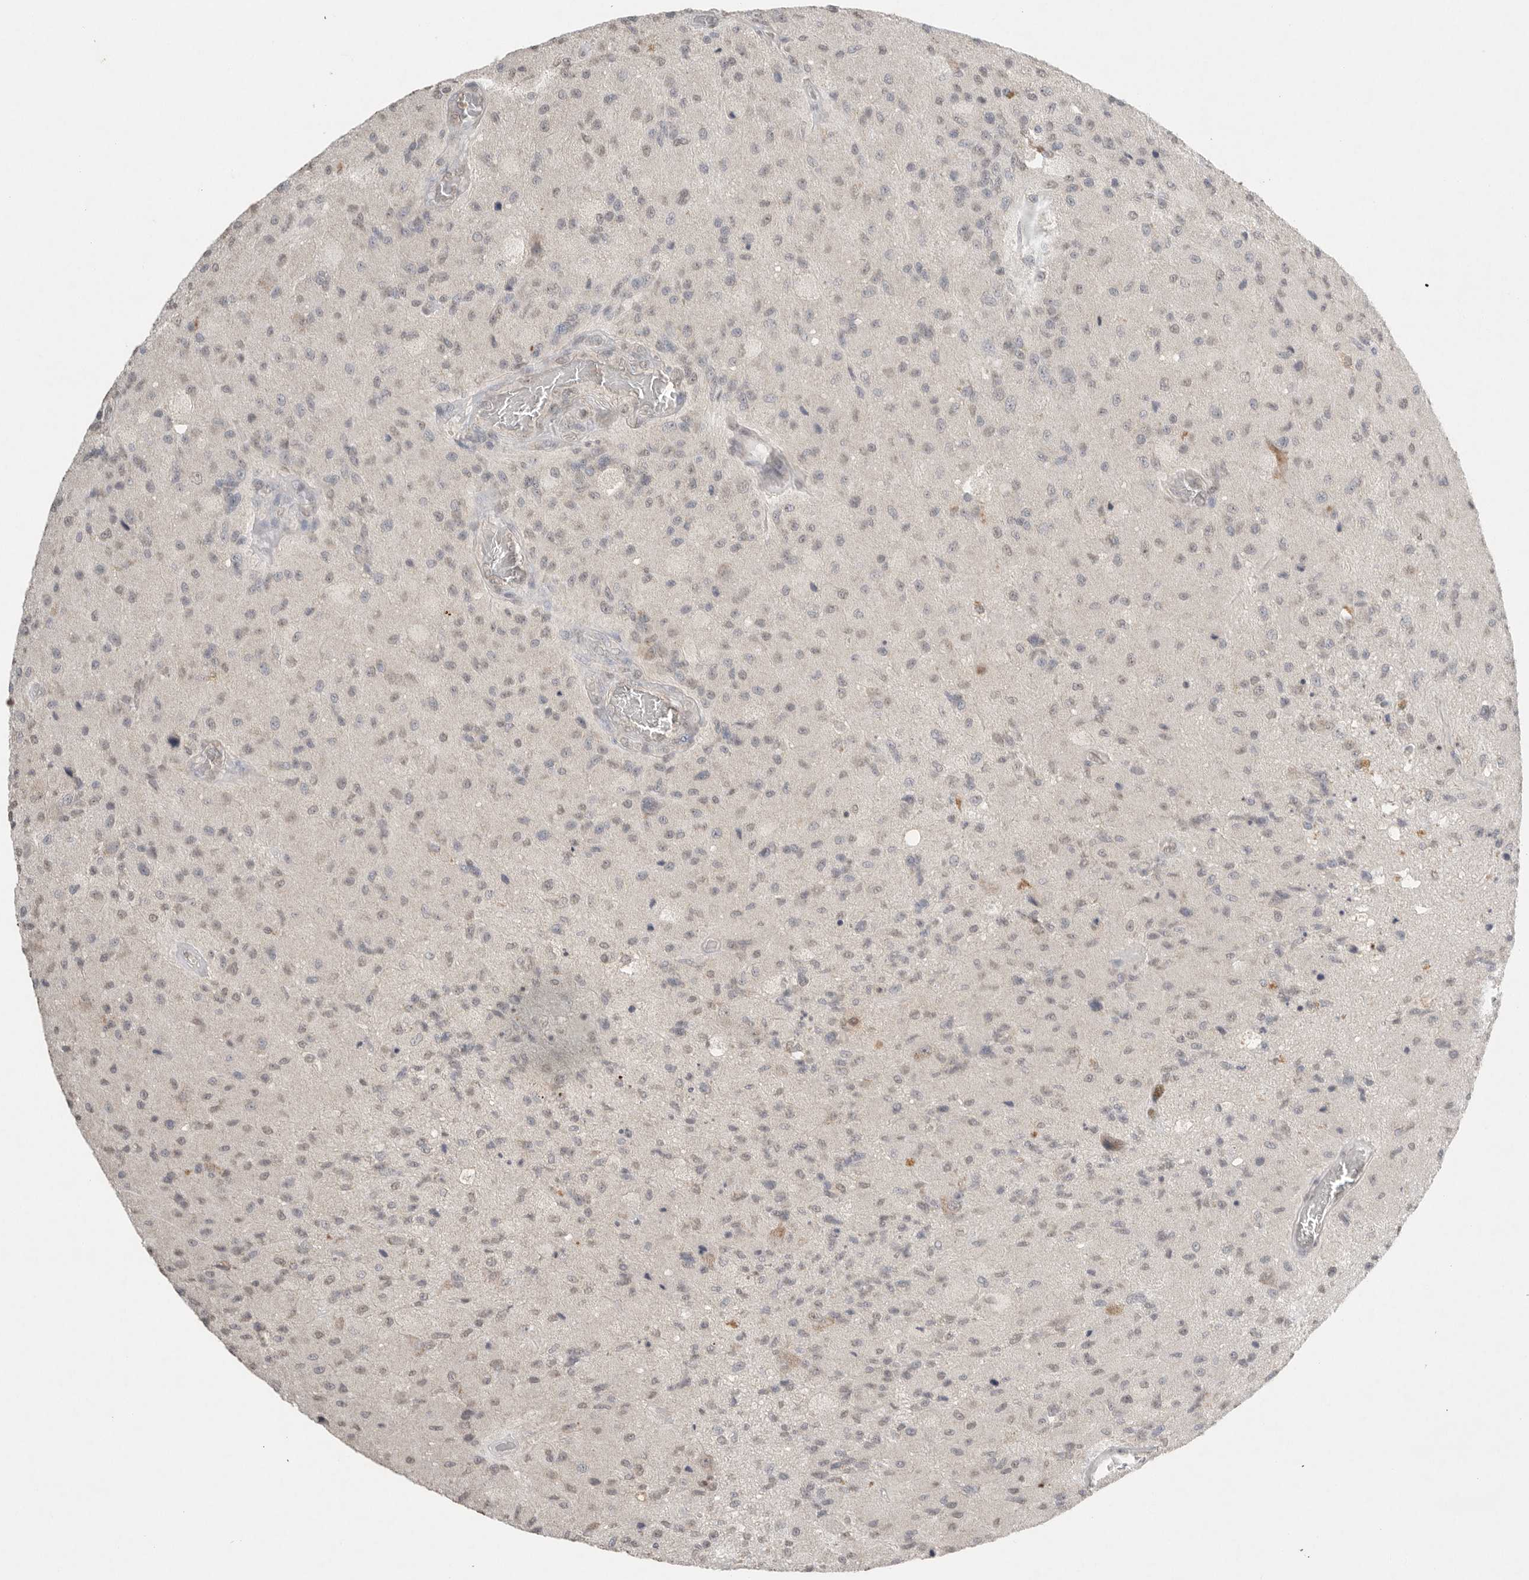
{"staining": {"intensity": "weak", "quantity": "25%-75%", "location": "nuclear"}, "tissue": "glioma", "cell_type": "Tumor cells", "image_type": "cancer", "snomed": [{"axis": "morphology", "description": "Normal tissue, NOS"}, {"axis": "morphology", "description": "Glioma, malignant, High grade"}, {"axis": "topography", "description": "Cerebral cortex"}], "caption": "Immunohistochemistry (IHC) image of glioma stained for a protein (brown), which displays low levels of weak nuclear positivity in about 25%-75% of tumor cells.", "gene": "KLK5", "patient": {"sex": "male", "age": 77}}